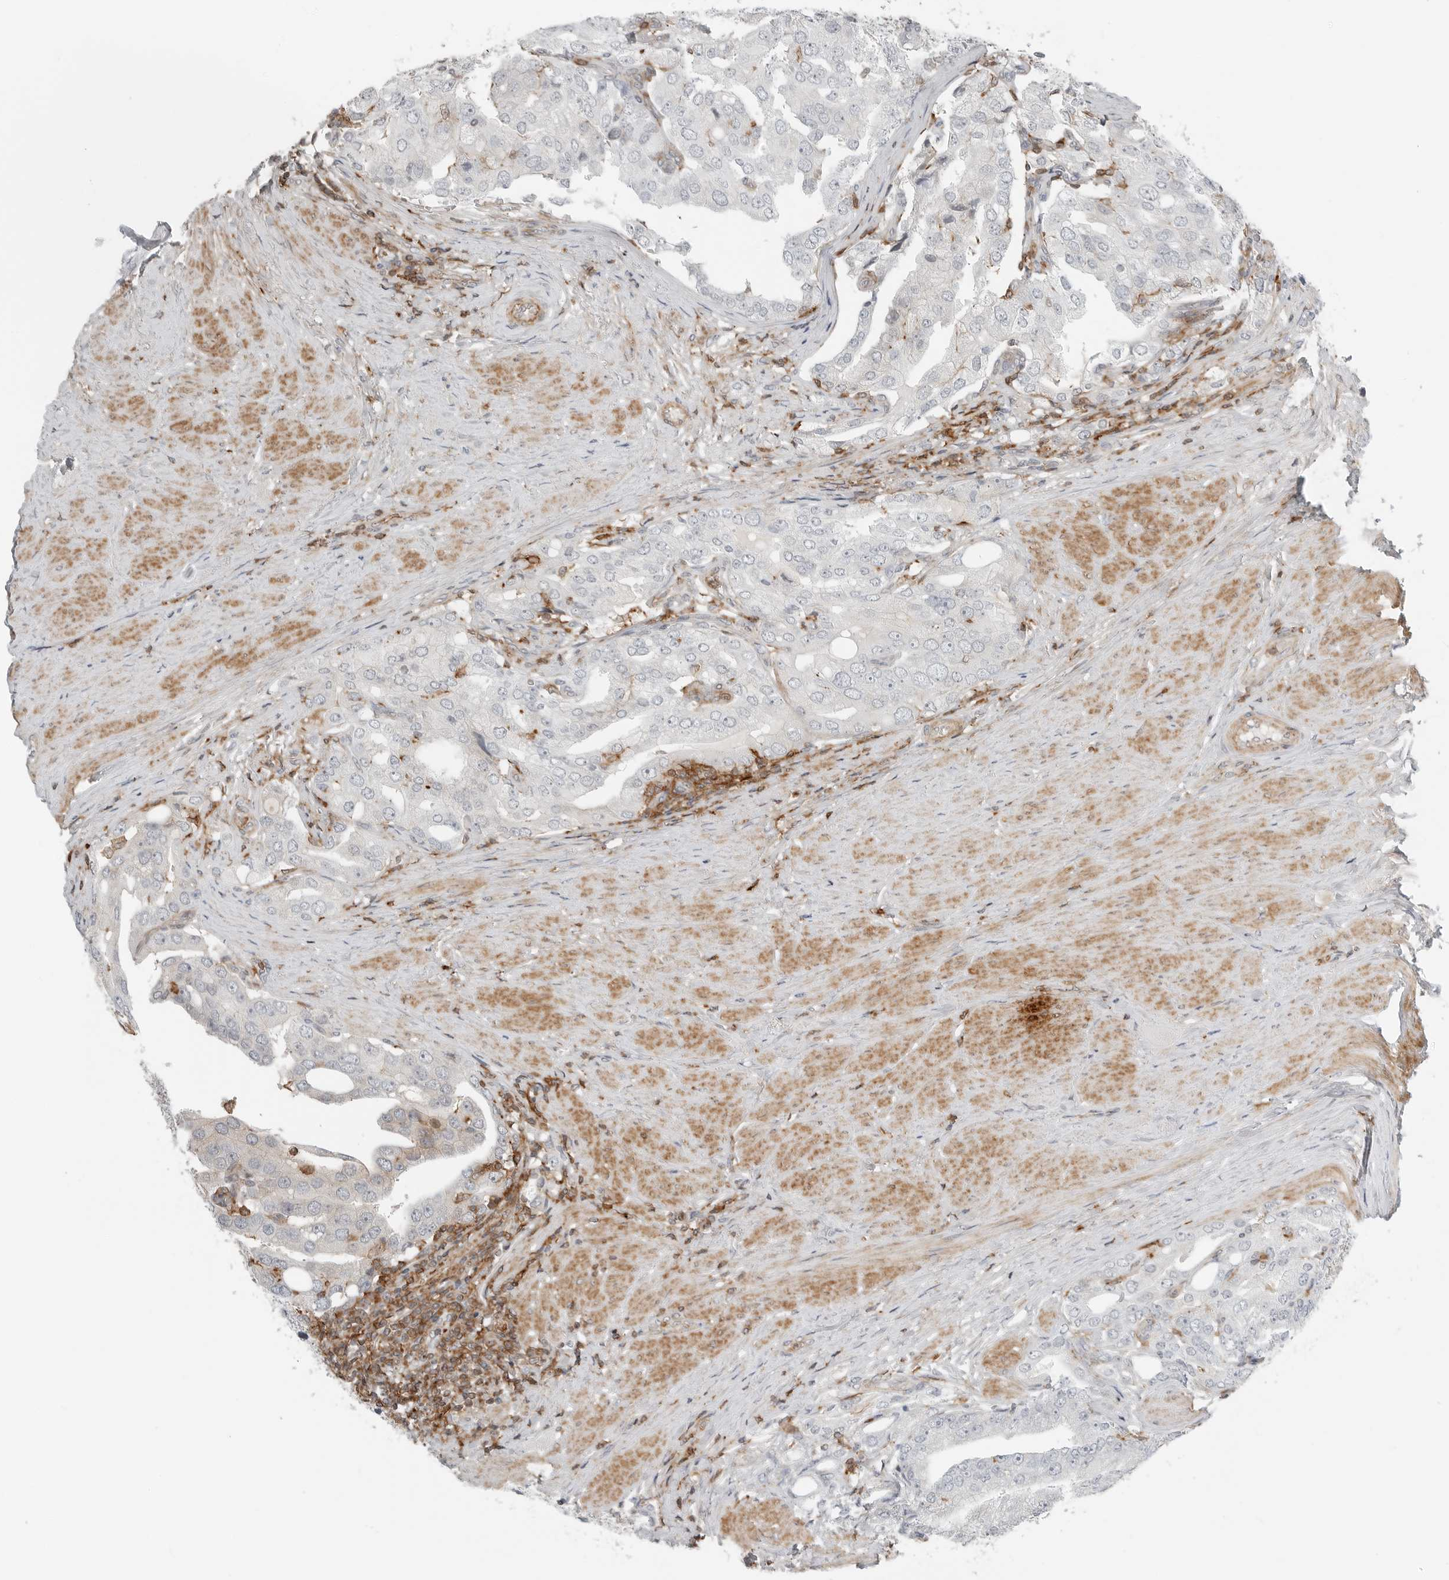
{"staining": {"intensity": "negative", "quantity": "none", "location": "none"}, "tissue": "prostate cancer", "cell_type": "Tumor cells", "image_type": "cancer", "snomed": [{"axis": "morphology", "description": "Adenocarcinoma, High grade"}, {"axis": "topography", "description": "Prostate"}], "caption": "Tumor cells are negative for brown protein staining in prostate high-grade adenocarcinoma.", "gene": "LEFTY2", "patient": {"sex": "male", "age": 50}}